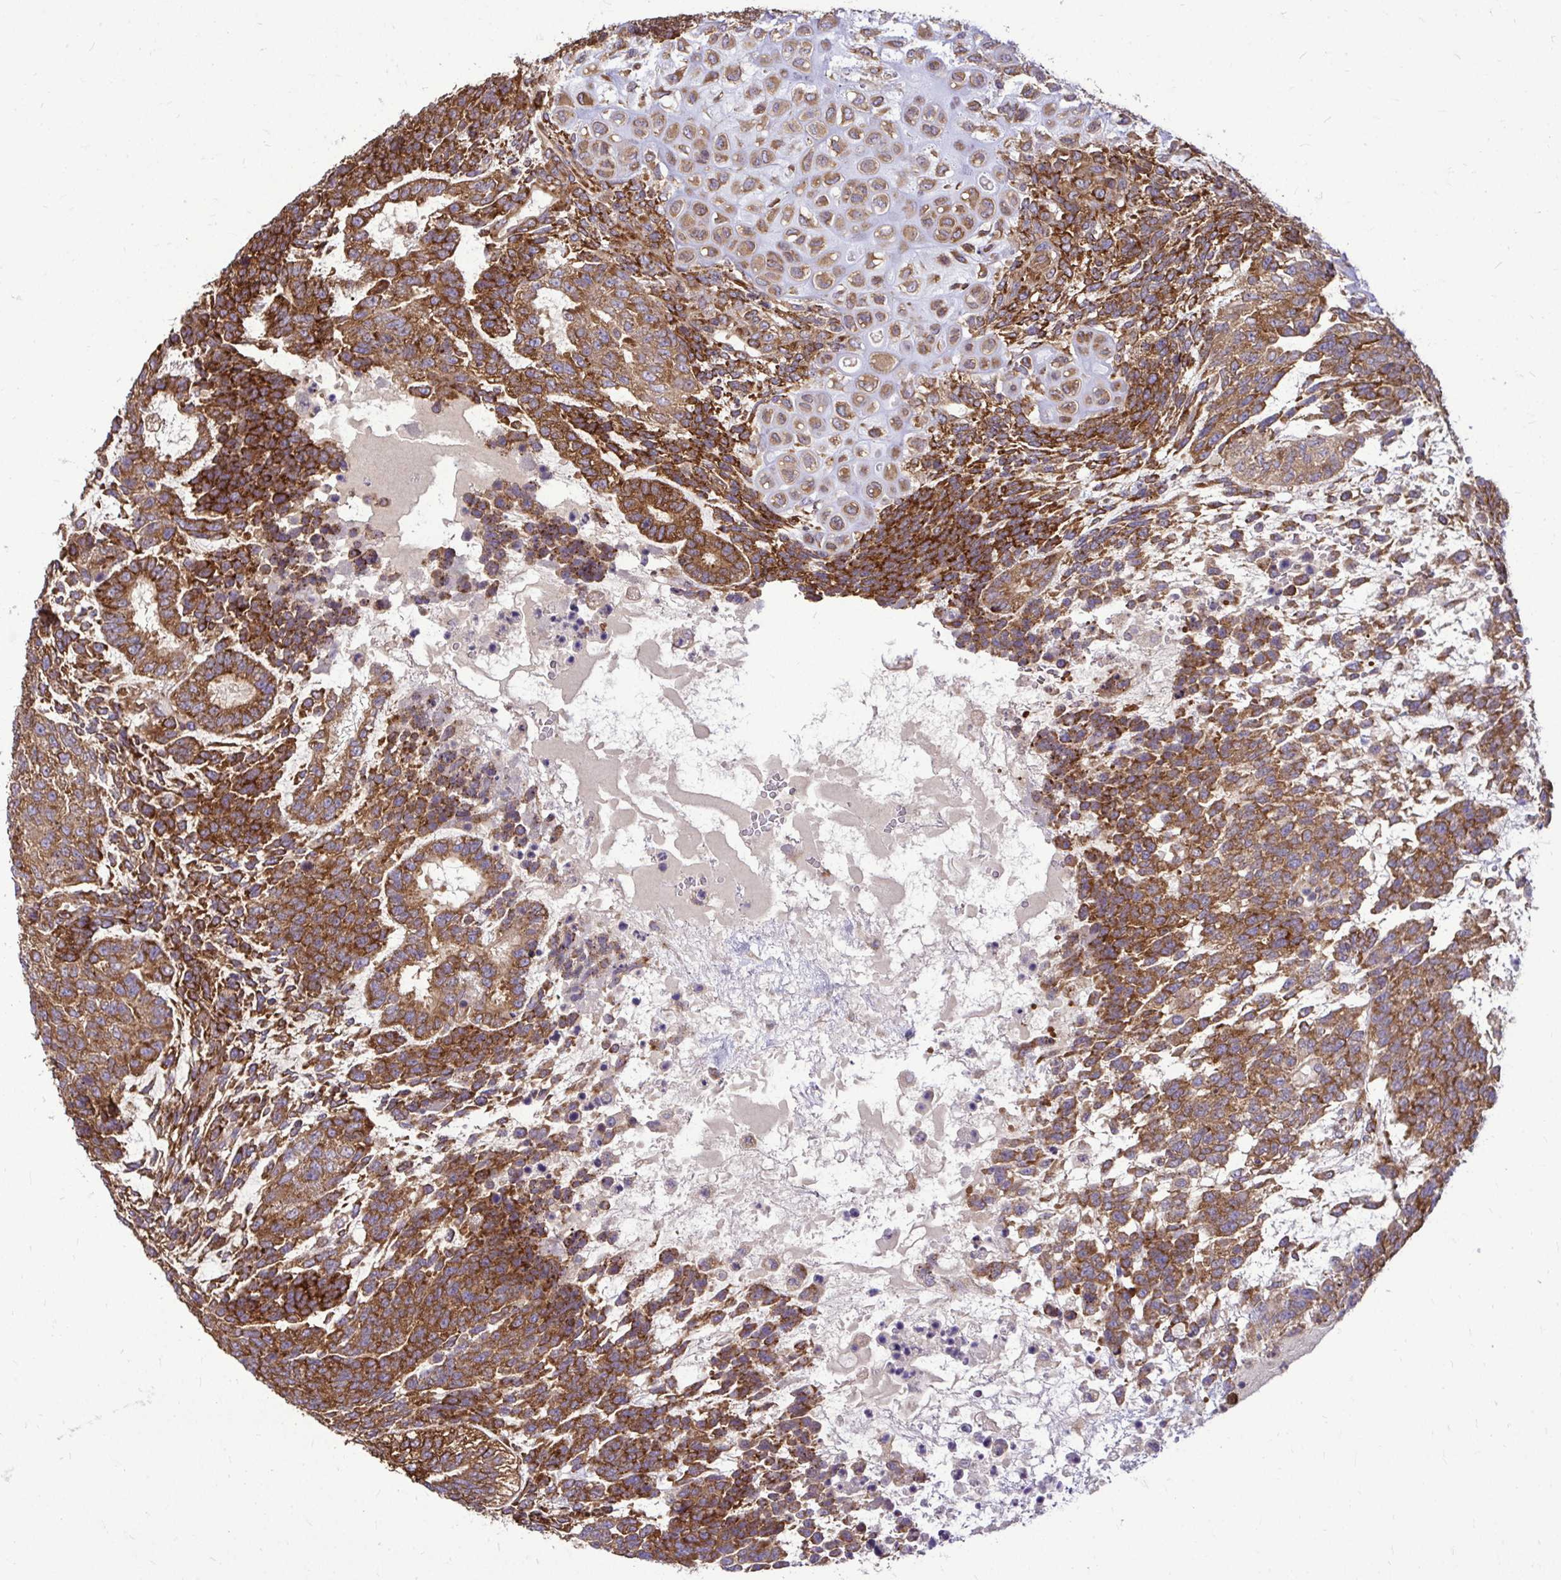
{"staining": {"intensity": "strong", "quantity": ">75%", "location": "cytoplasmic/membranous"}, "tissue": "testis cancer", "cell_type": "Tumor cells", "image_type": "cancer", "snomed": [{"axis": "morphology", "description": "Carcinoma, Embryonal, NOS"}, {"axis": "topography", "description": "Testis"}], "caption": "IHC (DAB) staining of embryonal carcinoma (testis) displays strong cytoplasmic/membranous protein expression in approximately >75% of tumor cells.", "gene": "FMR1", "patient": {"sex": "male", "age": 23}}